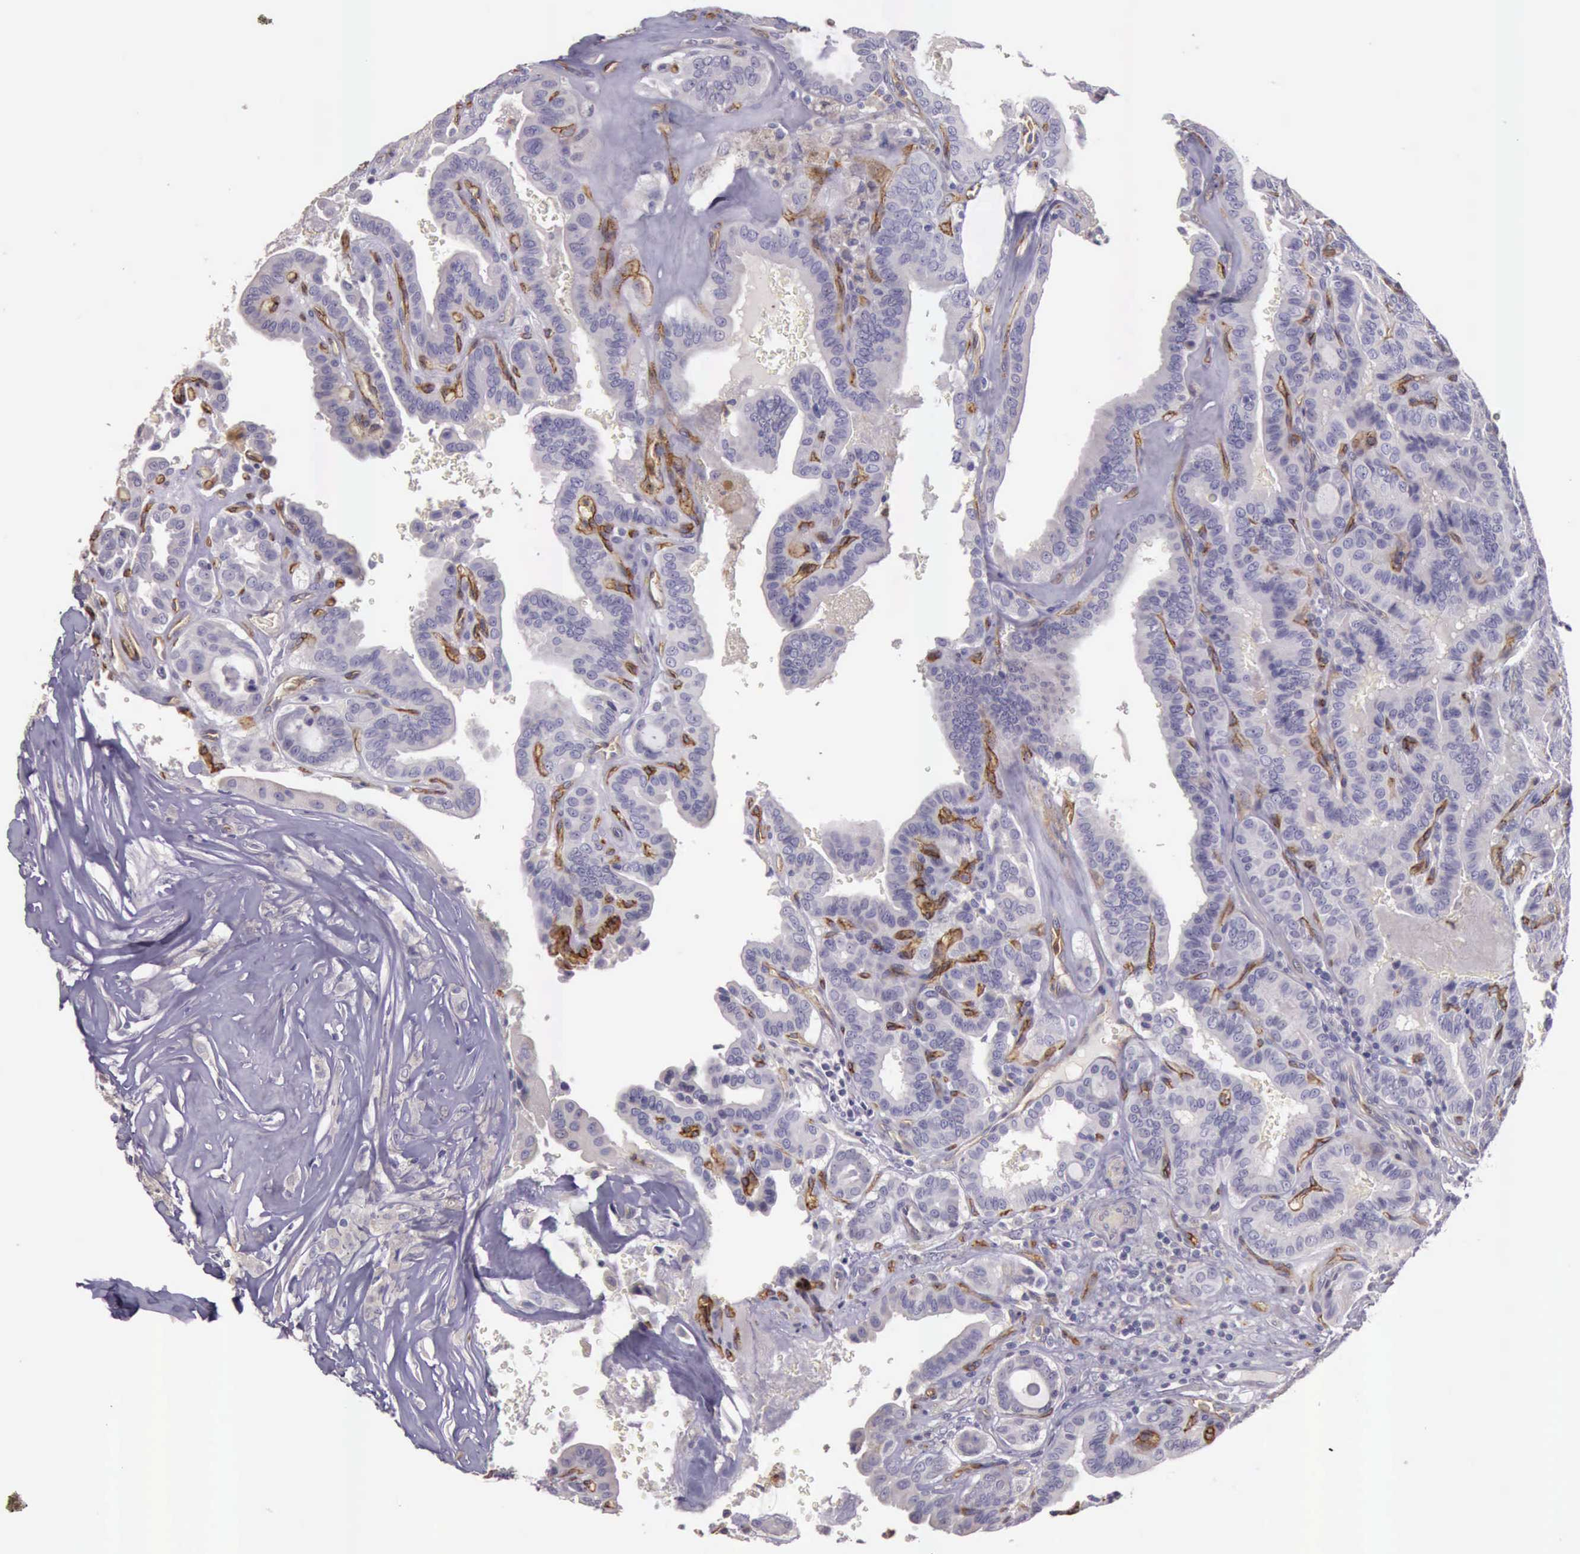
{"staining": {"intensity": "negative", "quantity": "none", "location": "none"}, "tissue": "thyroid cancer", "cell_type": "Tumor cells", "image_type": "cancer", "snomed": [{"axis": "morphology", "description": "Papillary adenocarcinoma, NOS"}, {"axis": "topography", "description": "Thyroid gland"}], "caption": "DAB immunohistochemical staining of human thyroid papillary adenocarcinoma demonstrates no significant positivity in tumor cells.", "gene": "TCEANC", "patient": {"sex": "male", "age": 87}}